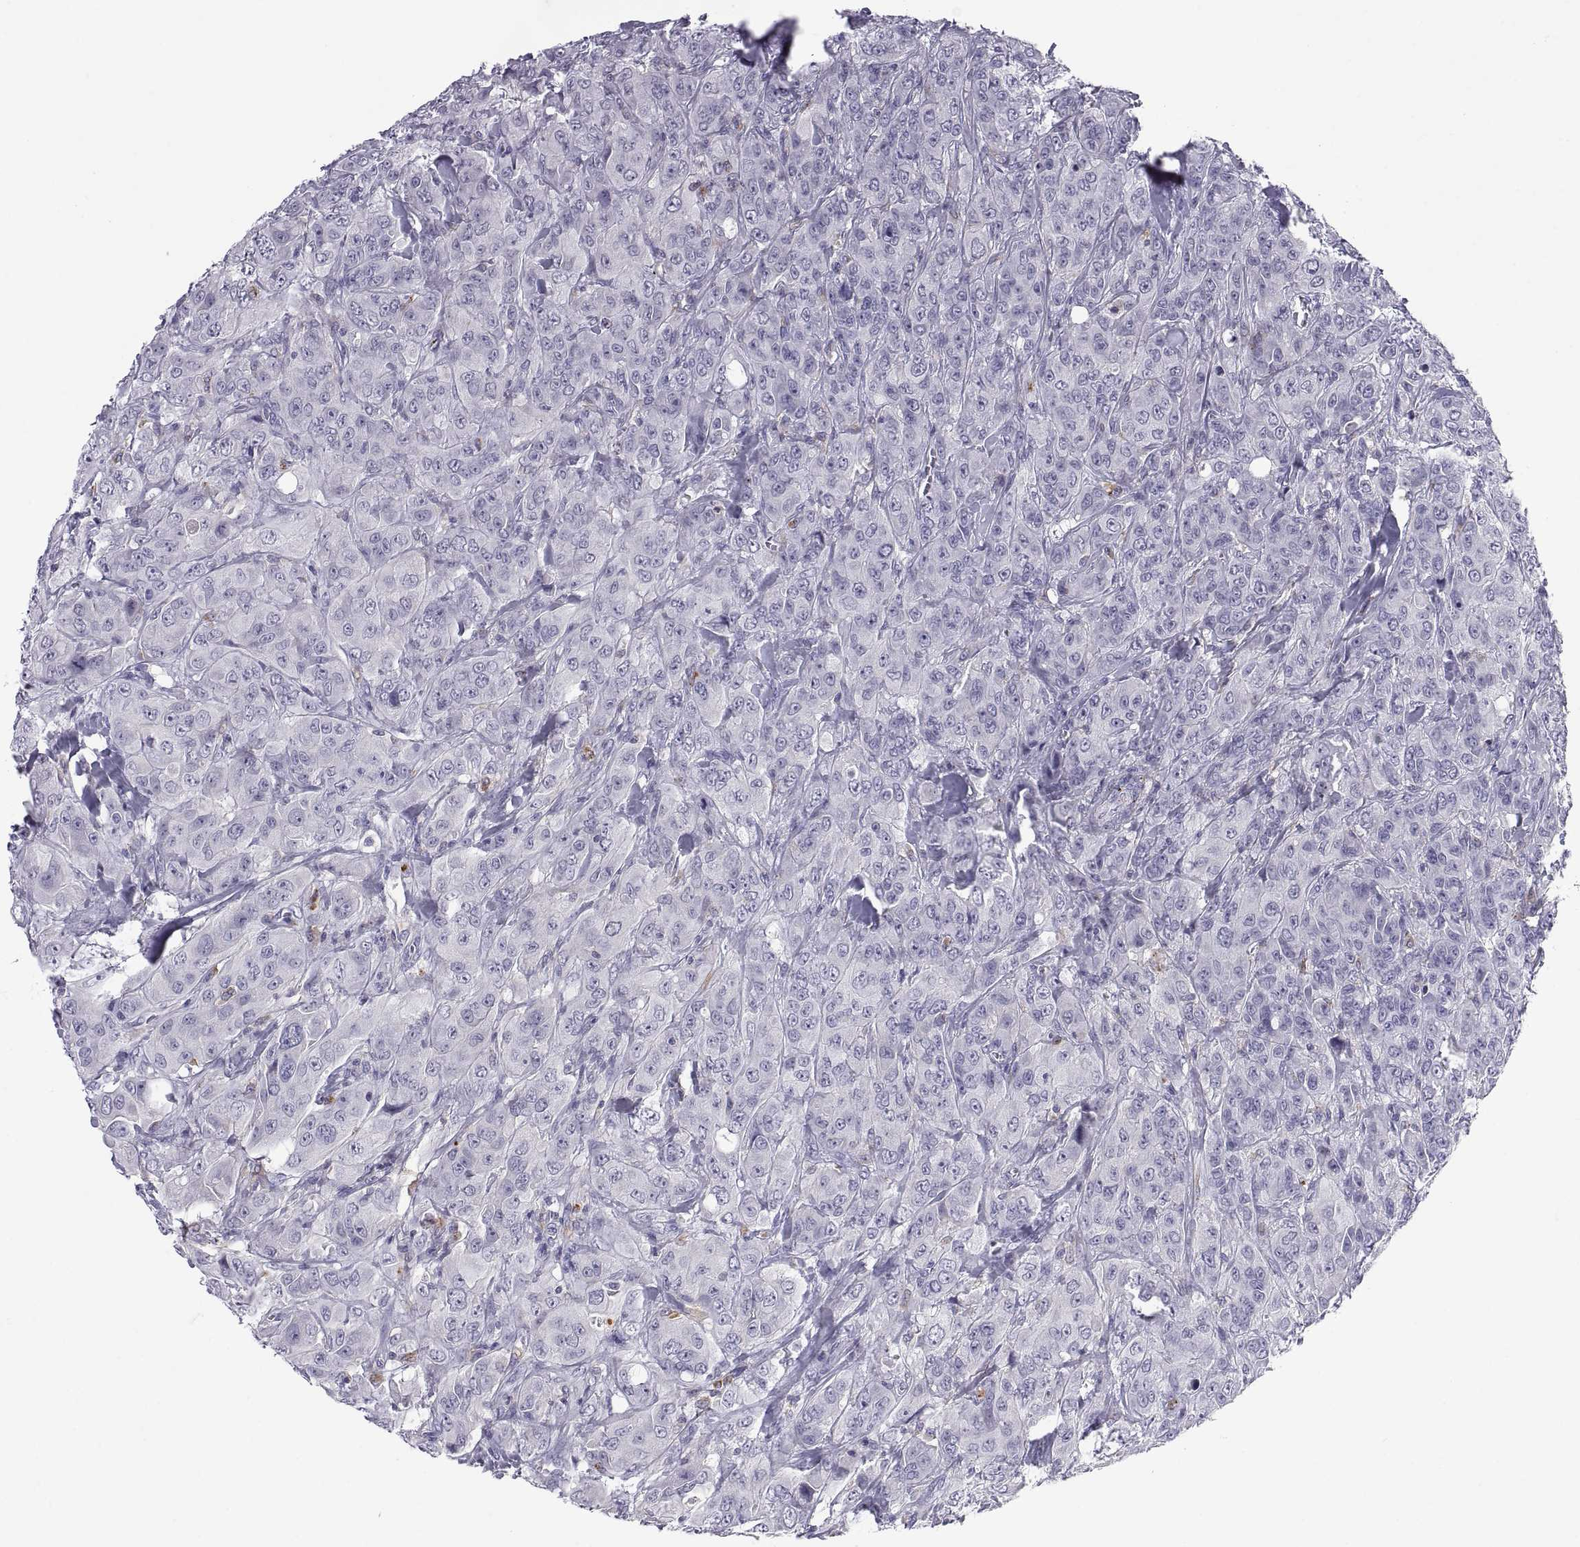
{"staining": {"intensity": "negative", "quantity": "none", "location": "none"}, "tissue": "breast cancer", "cell_type": "Tumor cells", "image_type": "cancer", "snomed": [{"axis": "morphology", "description": "Duct carcinoma"}, {"axis": "topography", "description": "Breast"}], "caption": "Immunohistochemistry (IHC) of human breast invasive ductal carcinoma exhibits no staining in tumor cells. (Stains: DAB (3,3'-diaminobenzidine) immunohistochemistry (IHC) with hematoxylin counter stain, Microscopy: brightfield microscopy at high magnification).", "gene": "RGS19", "patient": {"sex": "female", "age": 43}}